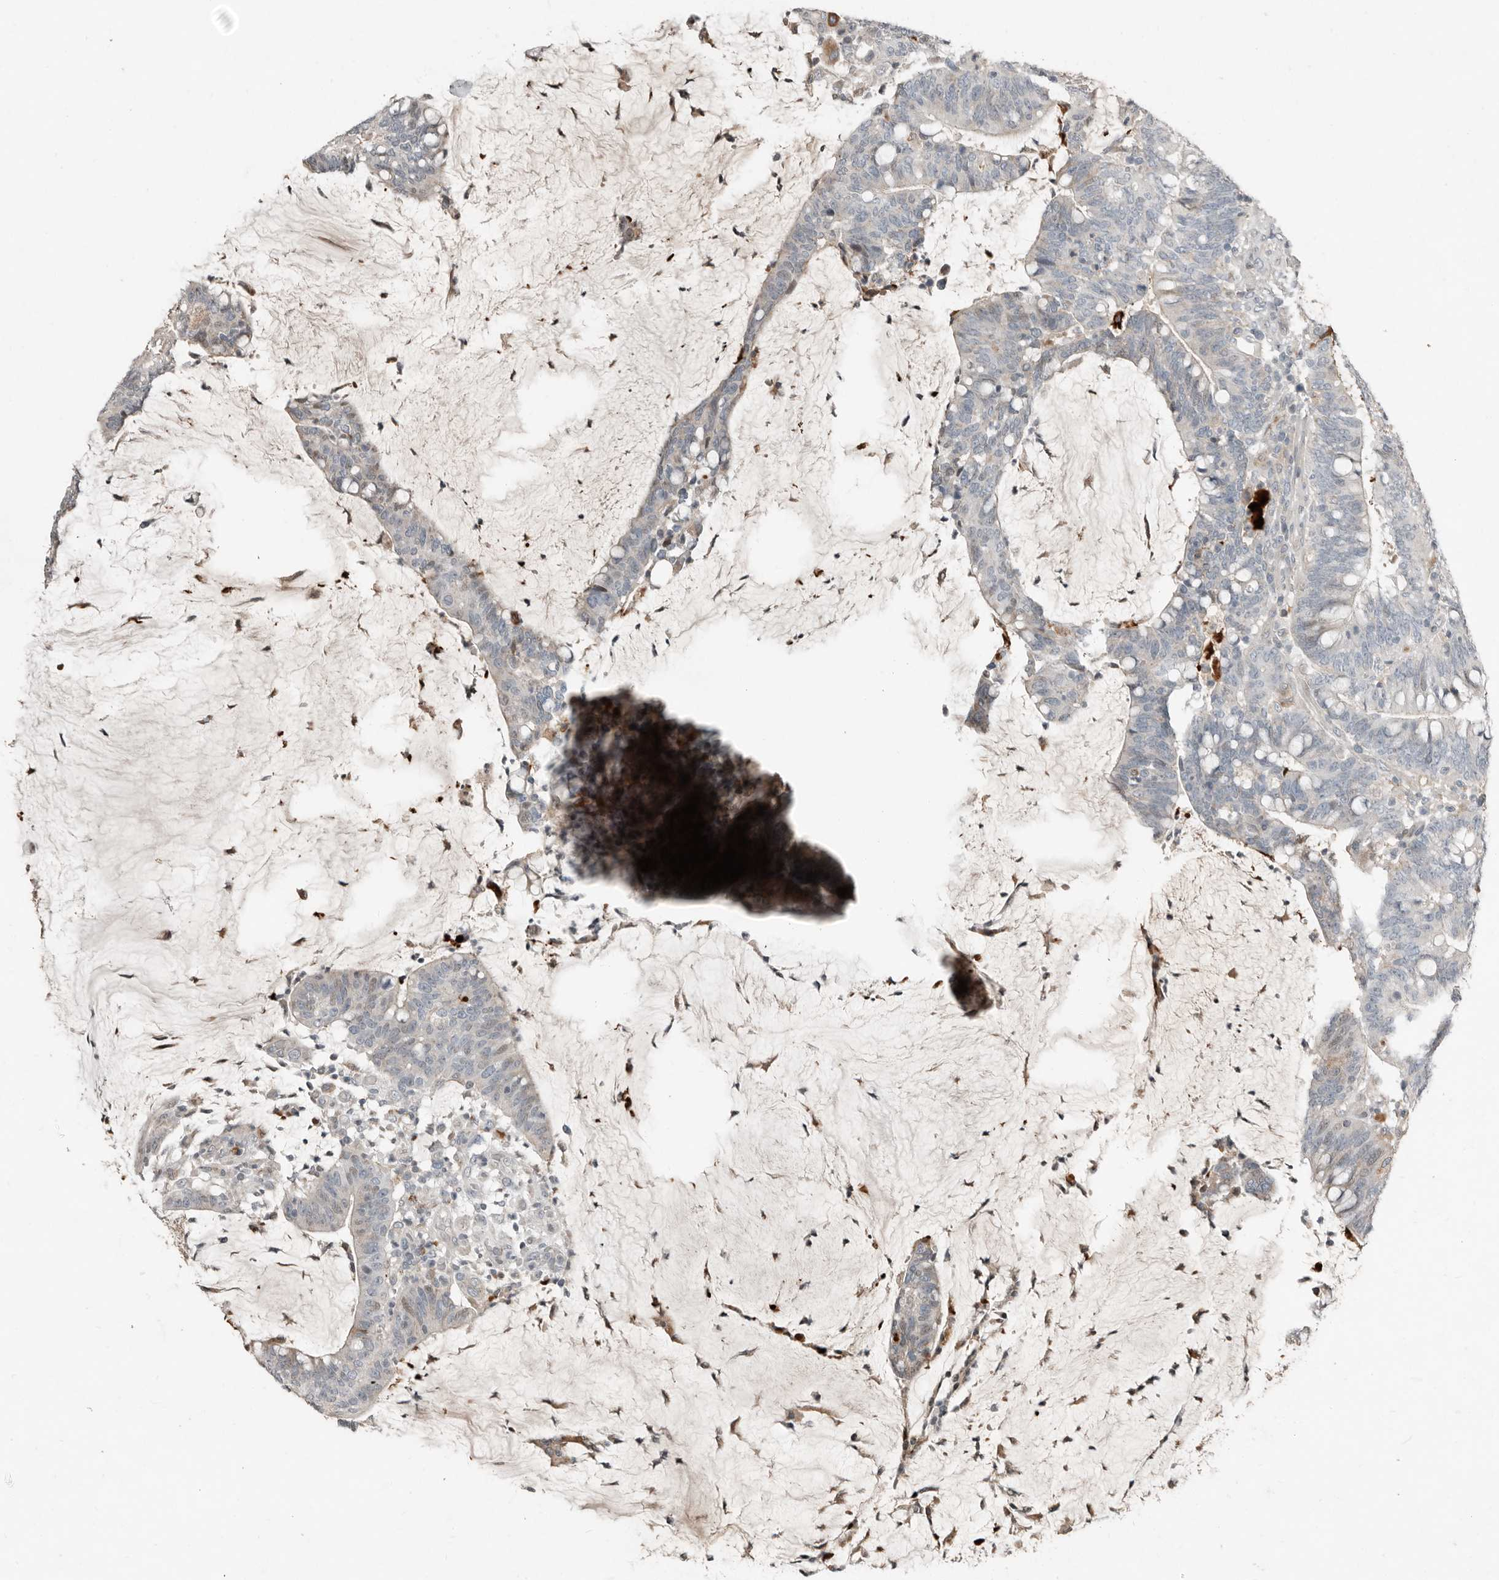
{"staining": {"intensity": "moderate", "quantity": "<25%", "location": "cytoplasmic/membranous"}, "tissue": "colorectal cancer", "cell_type": "Tumor cells", "image_type": "cancer", "snomed": [{"axis": "morphology", "description": "Adenocarcinoma, NOS"}, {"axis": "topography", "description": "Colon"}], "caption": "IHC histopathology image of colorectal adenocarcinoma stained for a protein (brown), which demonstrates low levels of moderate cytoplasmic/membranous positivity in approximately <25% of tumor cells.", "gene": "KLHL38", "patient": {"sex": "female", "age": 66}}